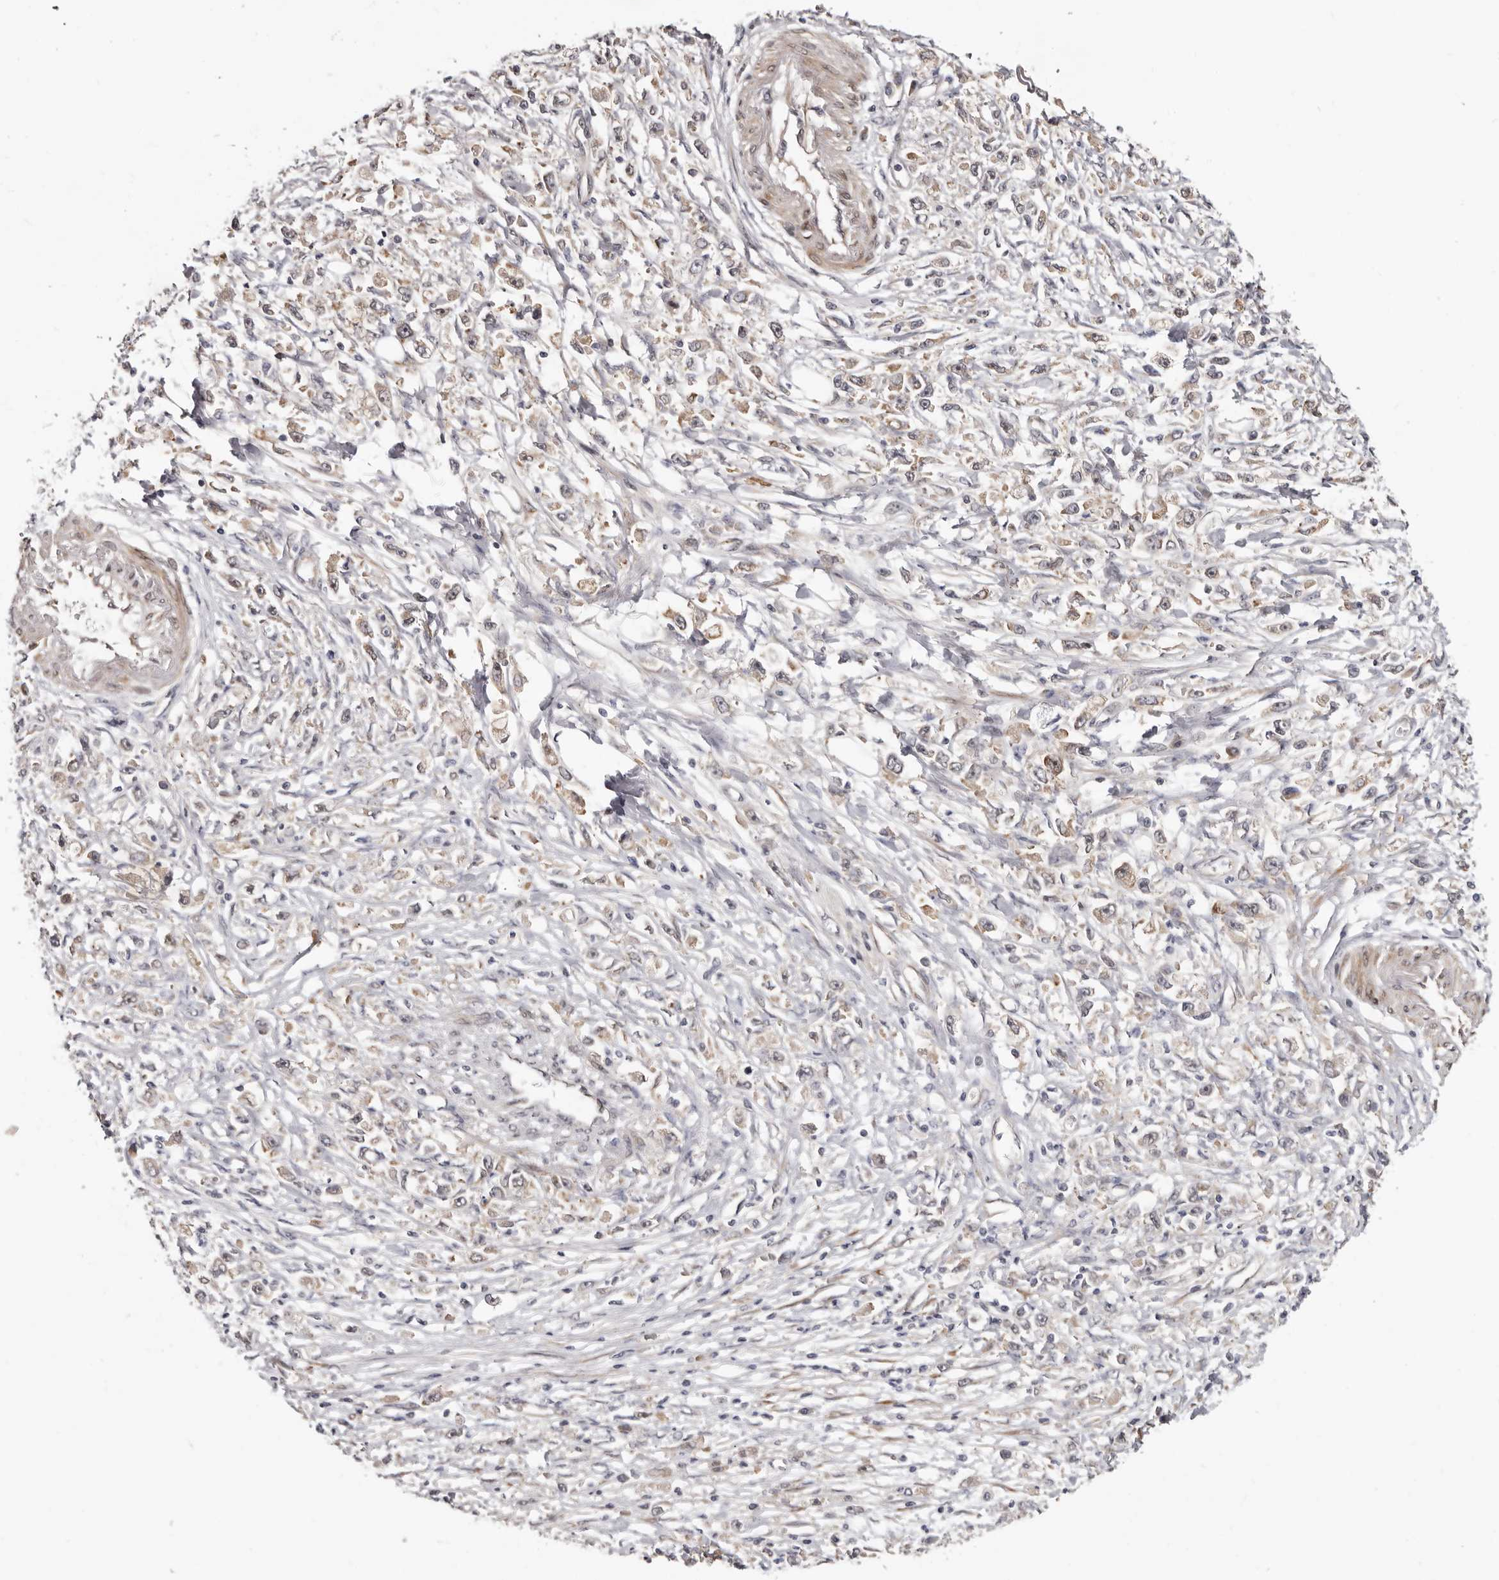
{"staining": {"intensity": "weak", "quantity": "<25%", "location": "cytoplasmic/membranous"}, "tissue": "stomach cancer", "cell_type": "Tumor cells", "image_type": "cancer", "snomed": [{"axis": "morphology", "description": "Adenocarcinoma, NOS"}, {"axis": "topography", "description": "Stomach"}], "caption": "The image displays no significant positivity in tumor cells of stomach cancer (adenocarcinoma). The staining was performed using DAB to visualize the protein expression in brown, while the nuclei were stained in blue with hematoxylin (Magnification: 20x).", "gene": "SBDS", "patient": {"sex": "female", "age": 59}}